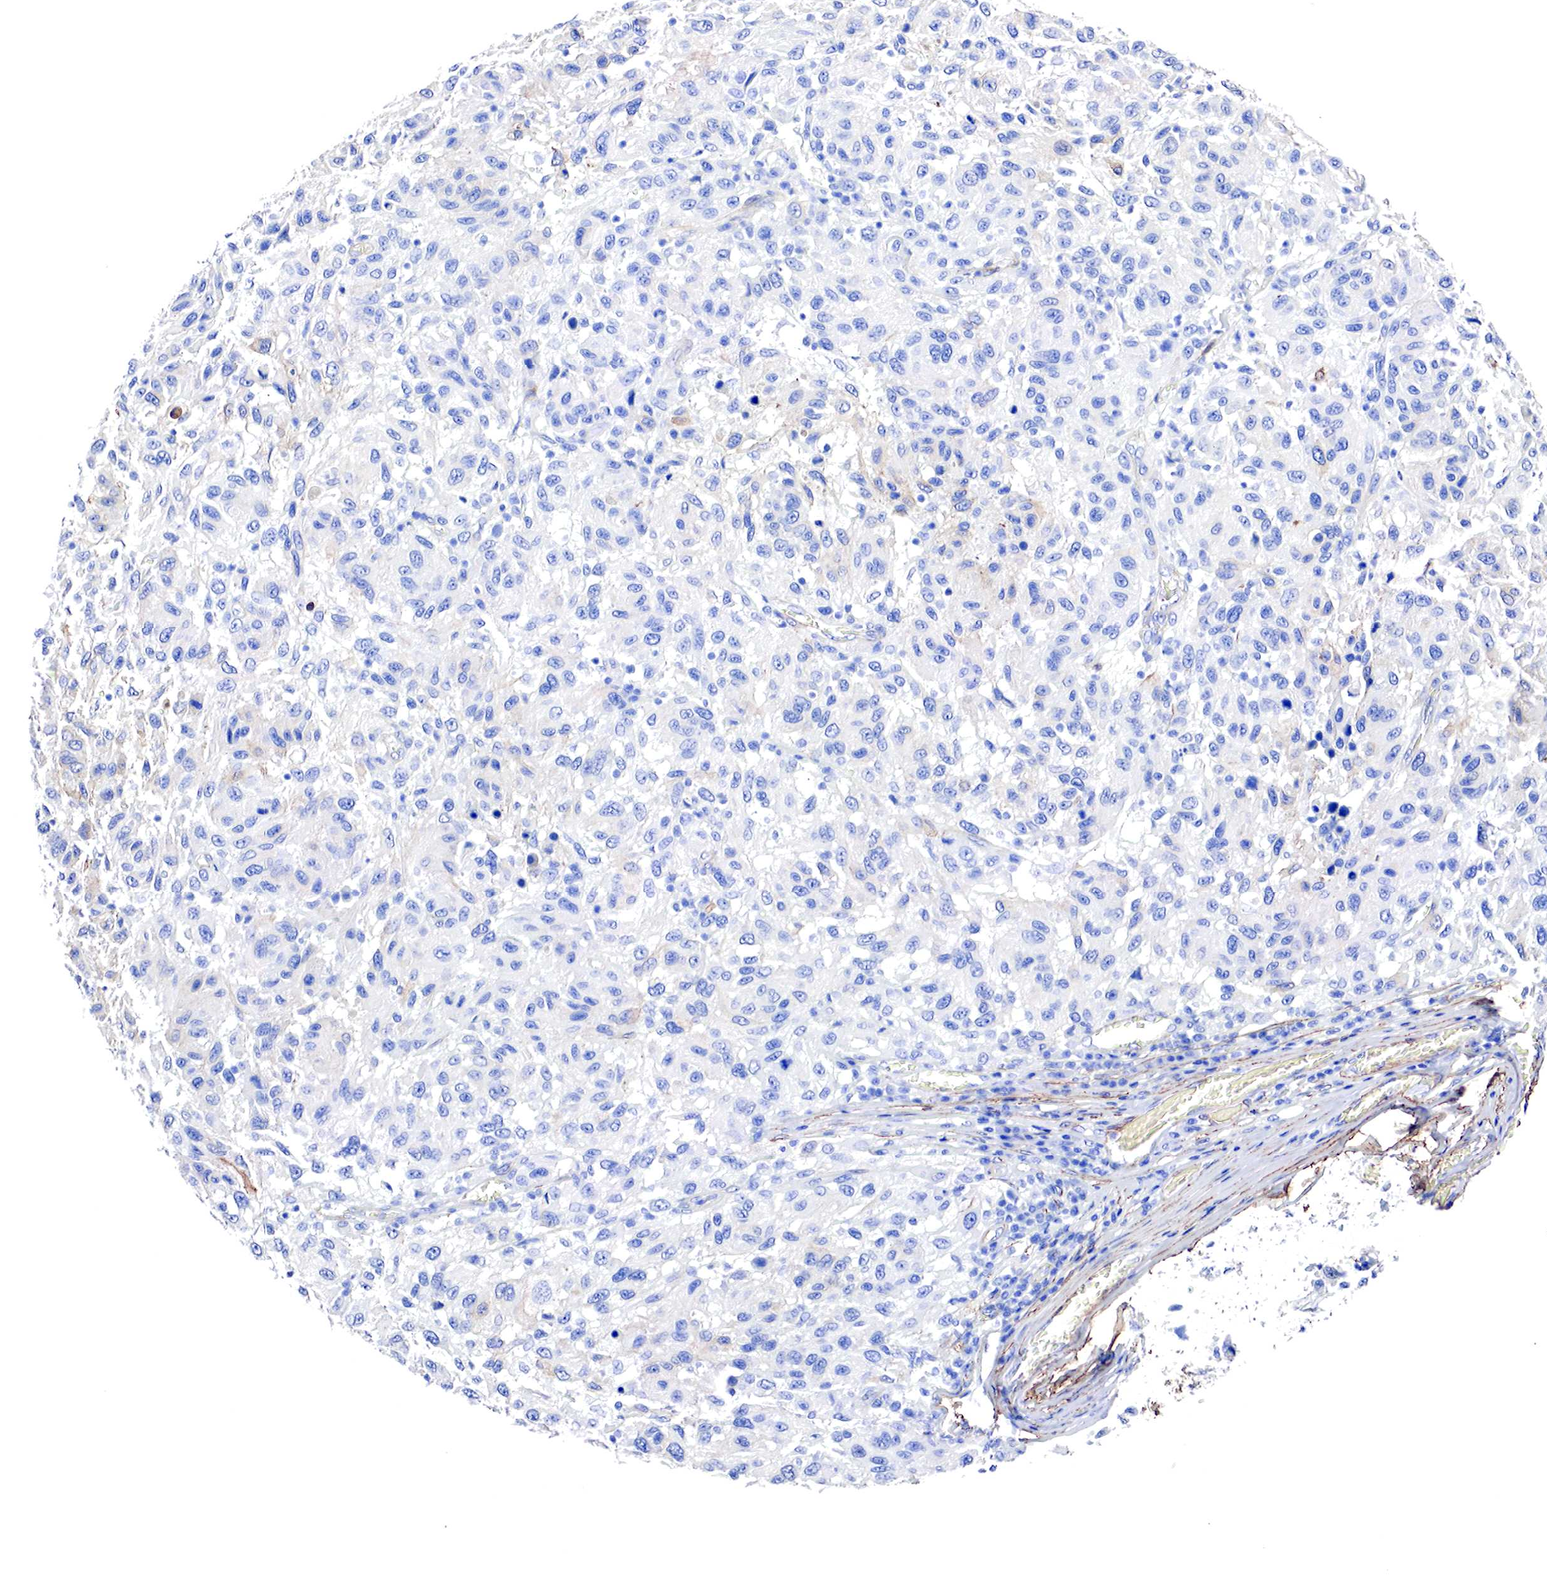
{"staining": {"intensity": "negative", "quantity": "none", "location": "none"}, "tissue": "melanoma", "cell_type": "Tumor cells", "image_type": "cancer", "snomed": [{"axis": "morphology", "description": "Malignant melanoma, NOS"}, {"axis": "topography", "description": "Skin"}], "caption": "Melanoma stained for a protein using immunohistochemistry demonstrates no staining tumor cells.", "gene": "TPM1", "patient": {"sex": "female", "age": 77}}